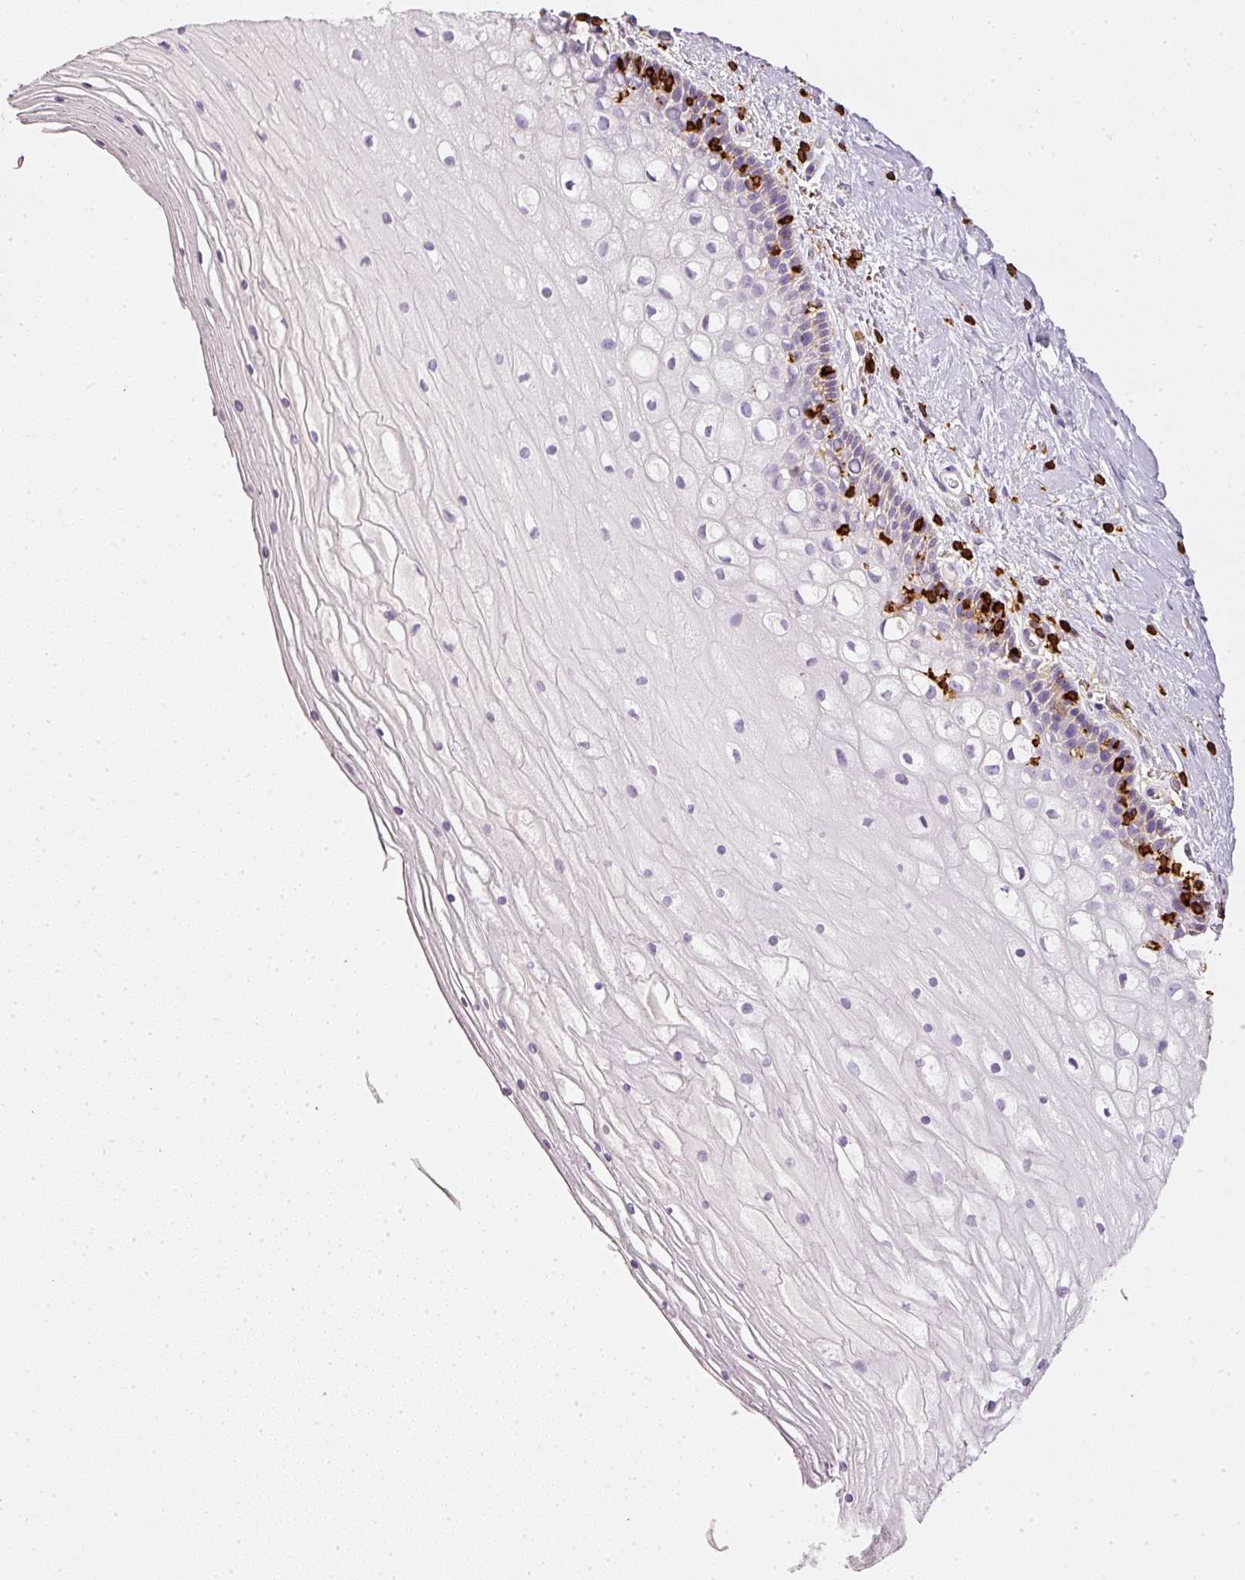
{"staining": {"intensity": "negative", "quantity": "none", "location": "none"}, "tissue": "cervix", "cell_type": "Glandular cells", "image_type": "normal", "snomed": [{"axis": "morphology", "description": "Normal tissue, NOS"}, {"axis": "topography", "description": "Cervix"}], "caption": "Immunohistochemistry (IHC) photomicrograph of benign cervix stained for a protein (brown), which exhibits no positivity in glandular cells. Nuclei are stained in blue.", "gene": "EVL", "patient": {"sex": "female", "age": 36}}